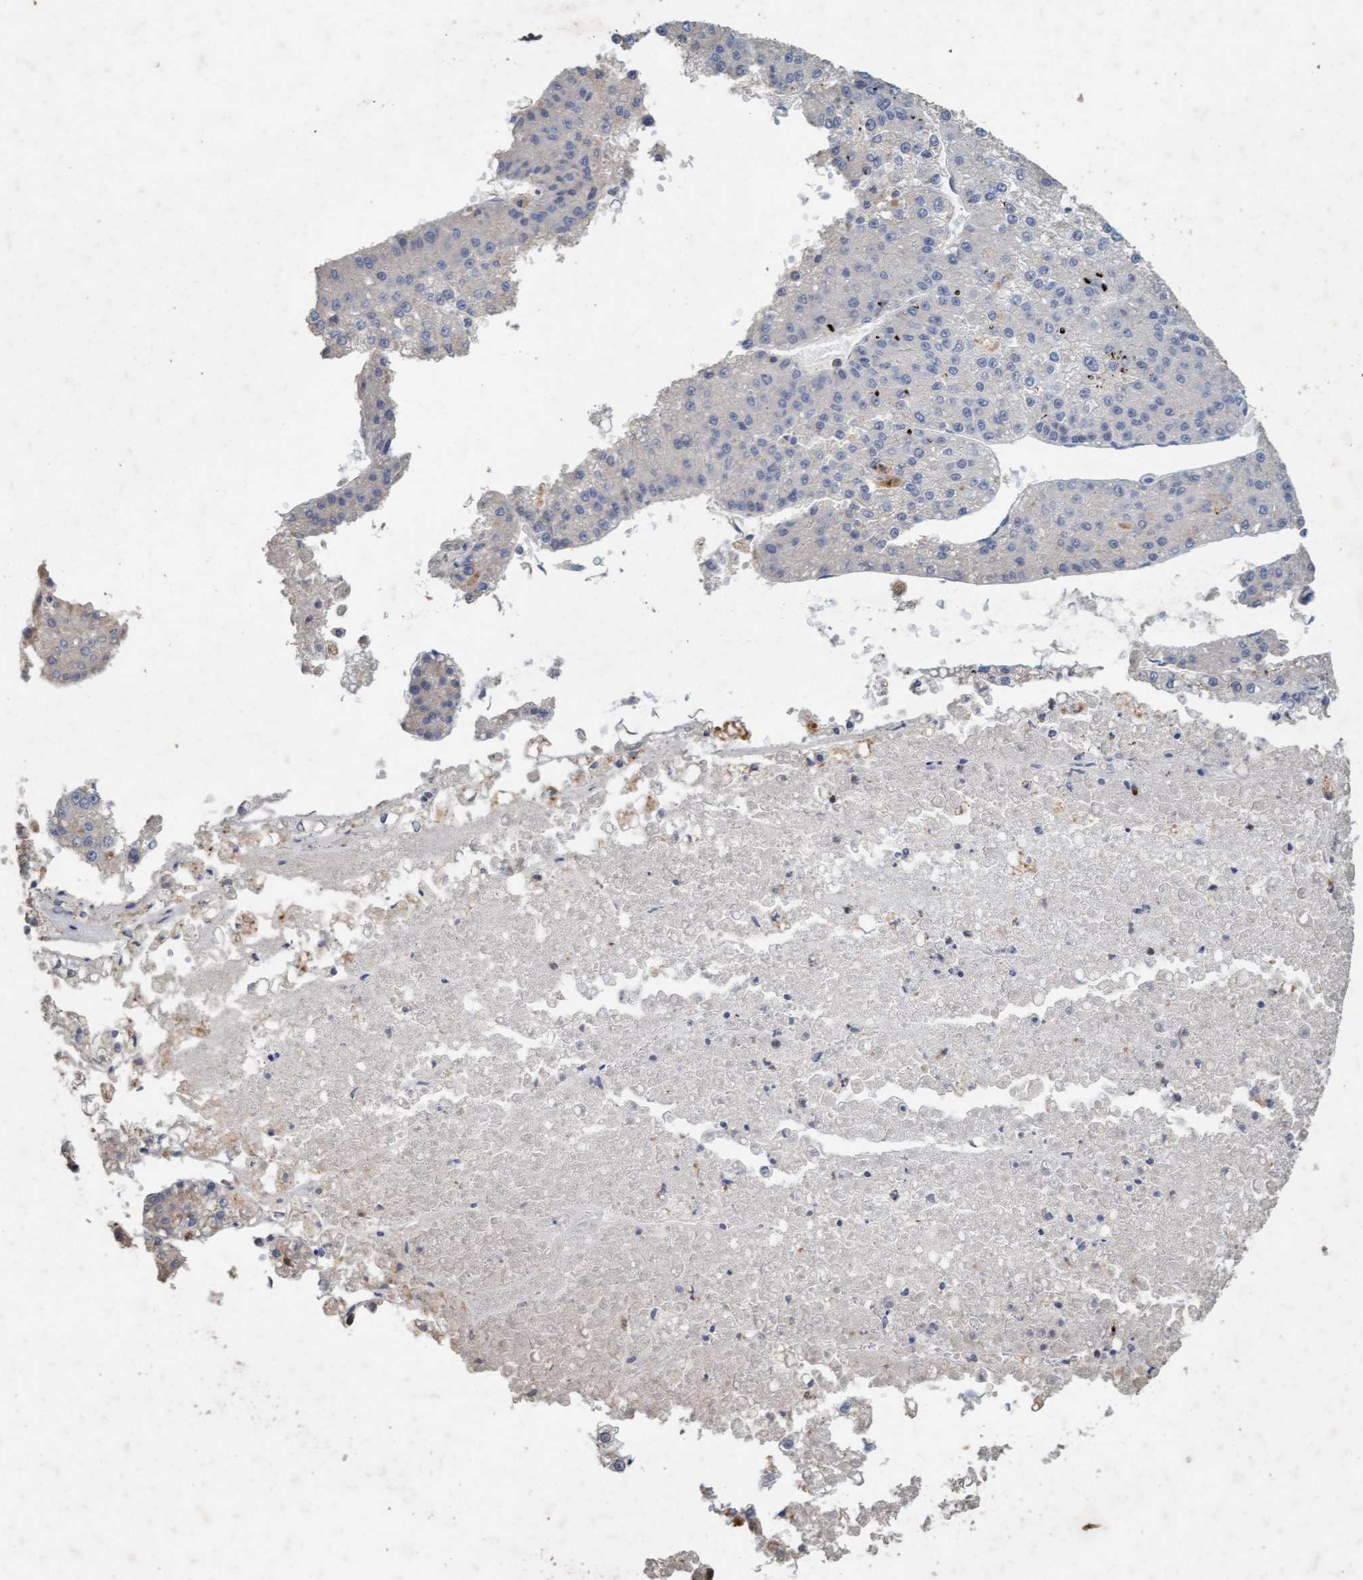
{"staining": {"intensity": "negative", "quantity": "none", "location": "none"}, "tissue": "liver cancer", "cell_type": "Tumor cells", "image_type": "cancer", "snomed": [{"axis": "morphology", "description": "Carcinoma, Hepatocellular, NOS"}, {"axis": "topography", "description": "Liver"}], "caption": "Tumor cells are negative for protein expression in human liver hepatocellular carcinoma.", "gene": "LONRF1", "patient": {"sex": "female", "age": 73}}